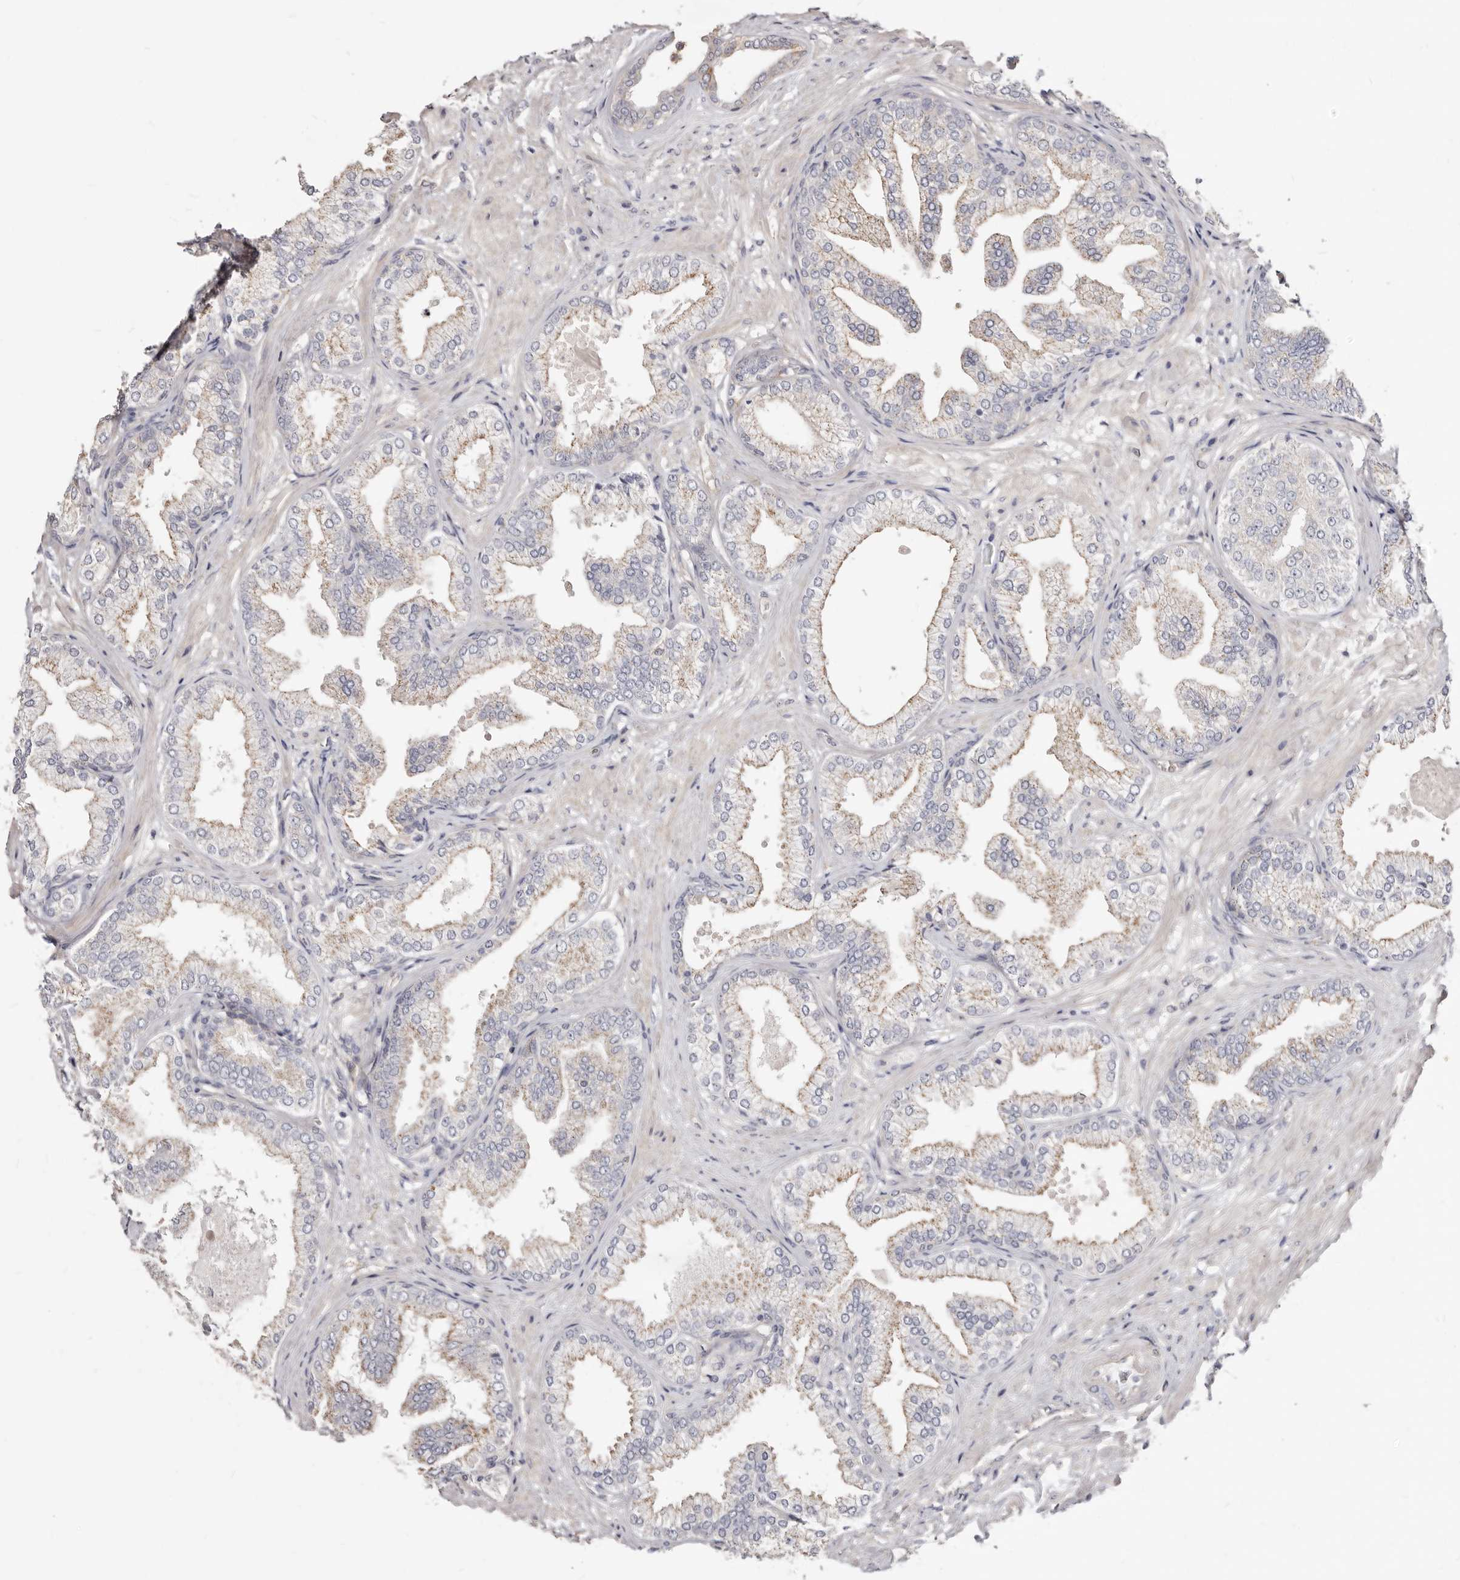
{"staining": {"intensity": "weak", "quantity": ">75%", "location": "cytoplasmic/membranous"}, "tissue": "prostate cancer", "cell_type": "Tumor cells", "image_type": "cancer", "snomed": [{"axis": "morphology", "description": "Adenocarcinoma, Low grade"}, {"axis": "topography", "description": "Prostate"}], "caption": "Immunohistochemistry (IHC) micrograph of prostate adenocarcinoma (low-grade) stained for a protein (brown), which displays low levels of weak cytoplasmic/membranous expression in about >75% of tumor cells.", "gene": "LRRC25", "patient": {"sex": "male", "age": 63}}